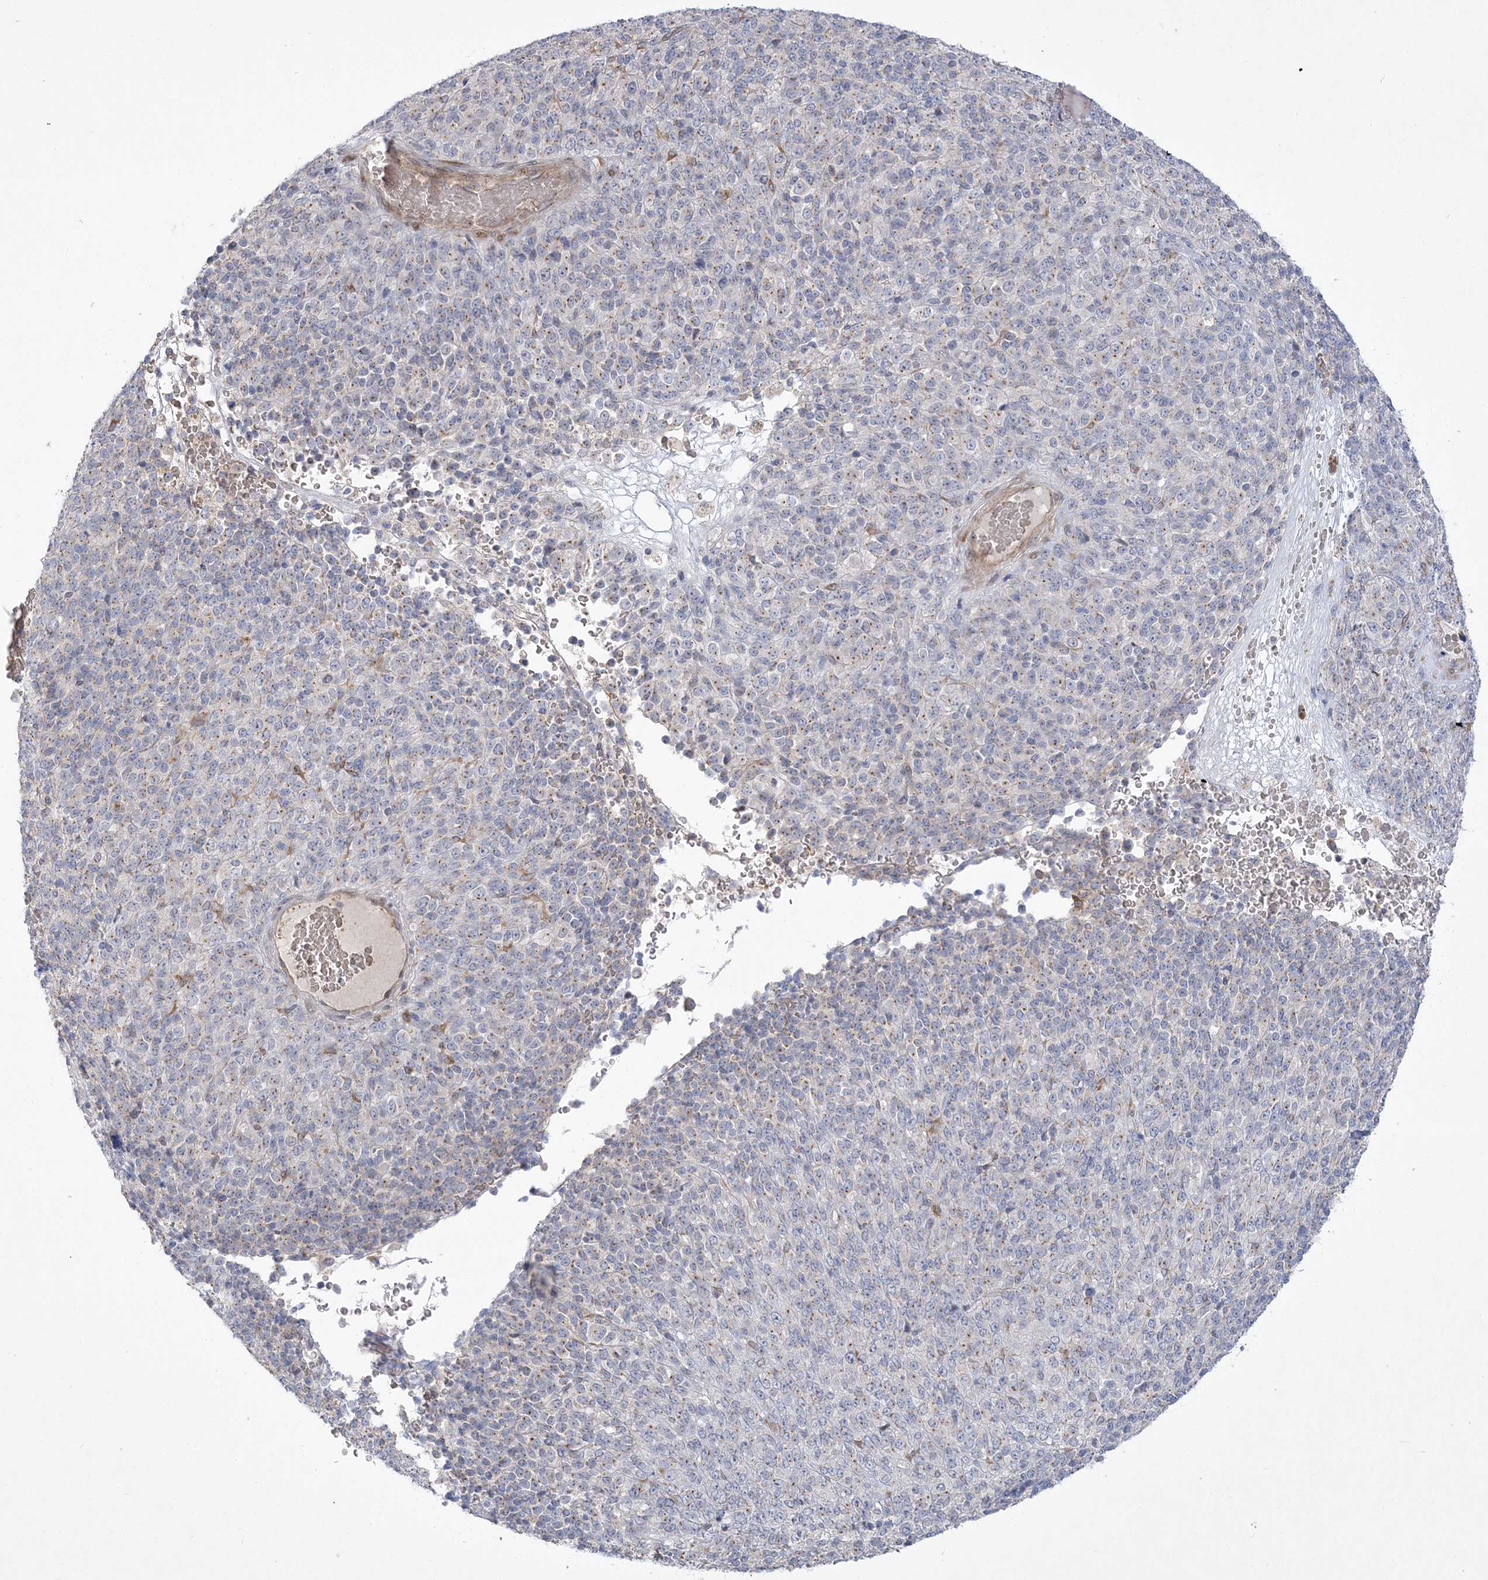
{"staining": {"intensity": "weak", "quantity": "25%-75%", "location": "cytoplasmic/membranous"}, "tissue": "melanoma", "cell_type": "Tumor cells", "image_type": "cancer", "snomed": [{"axis": "morphology", "description": "Malignant melanoma, Metastatic site"}, {"axis": "topography", "description": "Brain"}], "caption": "Melanoma stained for a protein shows weak cytoplasmic/membranous positivity in tumor cells. Using DAB (brown) and hematoxylin (blue) stains, captured at high magnification using brightfield microscopy.", "gene": "ADAMTS12", "patient": {"sex": "female", "age": 56}}